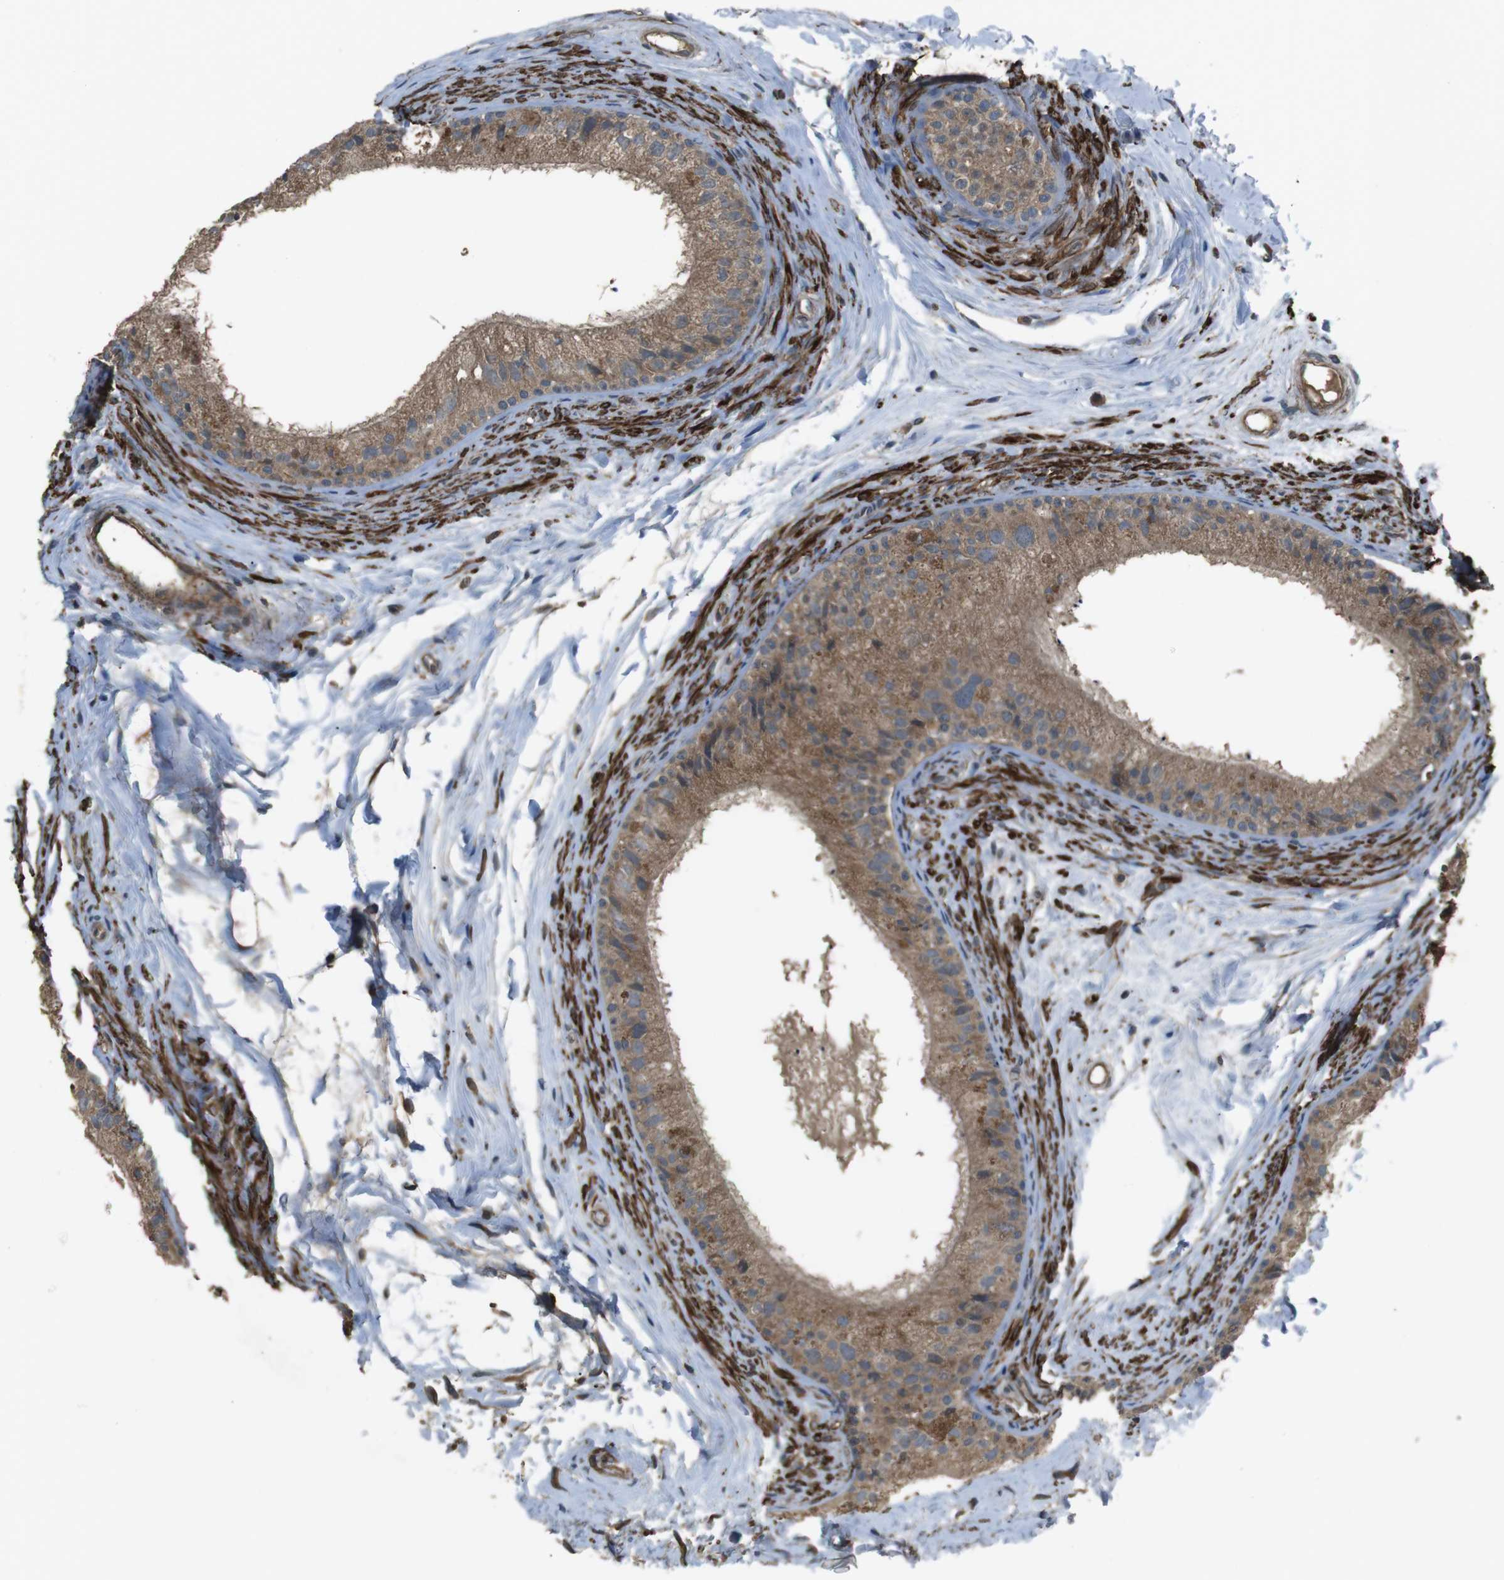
{"staining": {"intensity": "moderate", "quantity": ">75%", "location": "cytoplasmic/membranous"}, "tissue": "epididymis", "cell_type": "Glandular cells", "image_type": "normal", "snomed": [{"axis": "morphology", "description": "Normal tissue, NOS"}, {"axis": "topography", "description": "Epididymis"}], "caption": "Protein positivity by immunohistochemistry exhibits moderate cytoplasmic/membranous staining in about >75% of glandular cells in unremarkable epididymis. (DAB IHC with brightfield microscopy, high magnification).", "gene": "FUT2", "patient": {"sex": "male", "age": 56}}